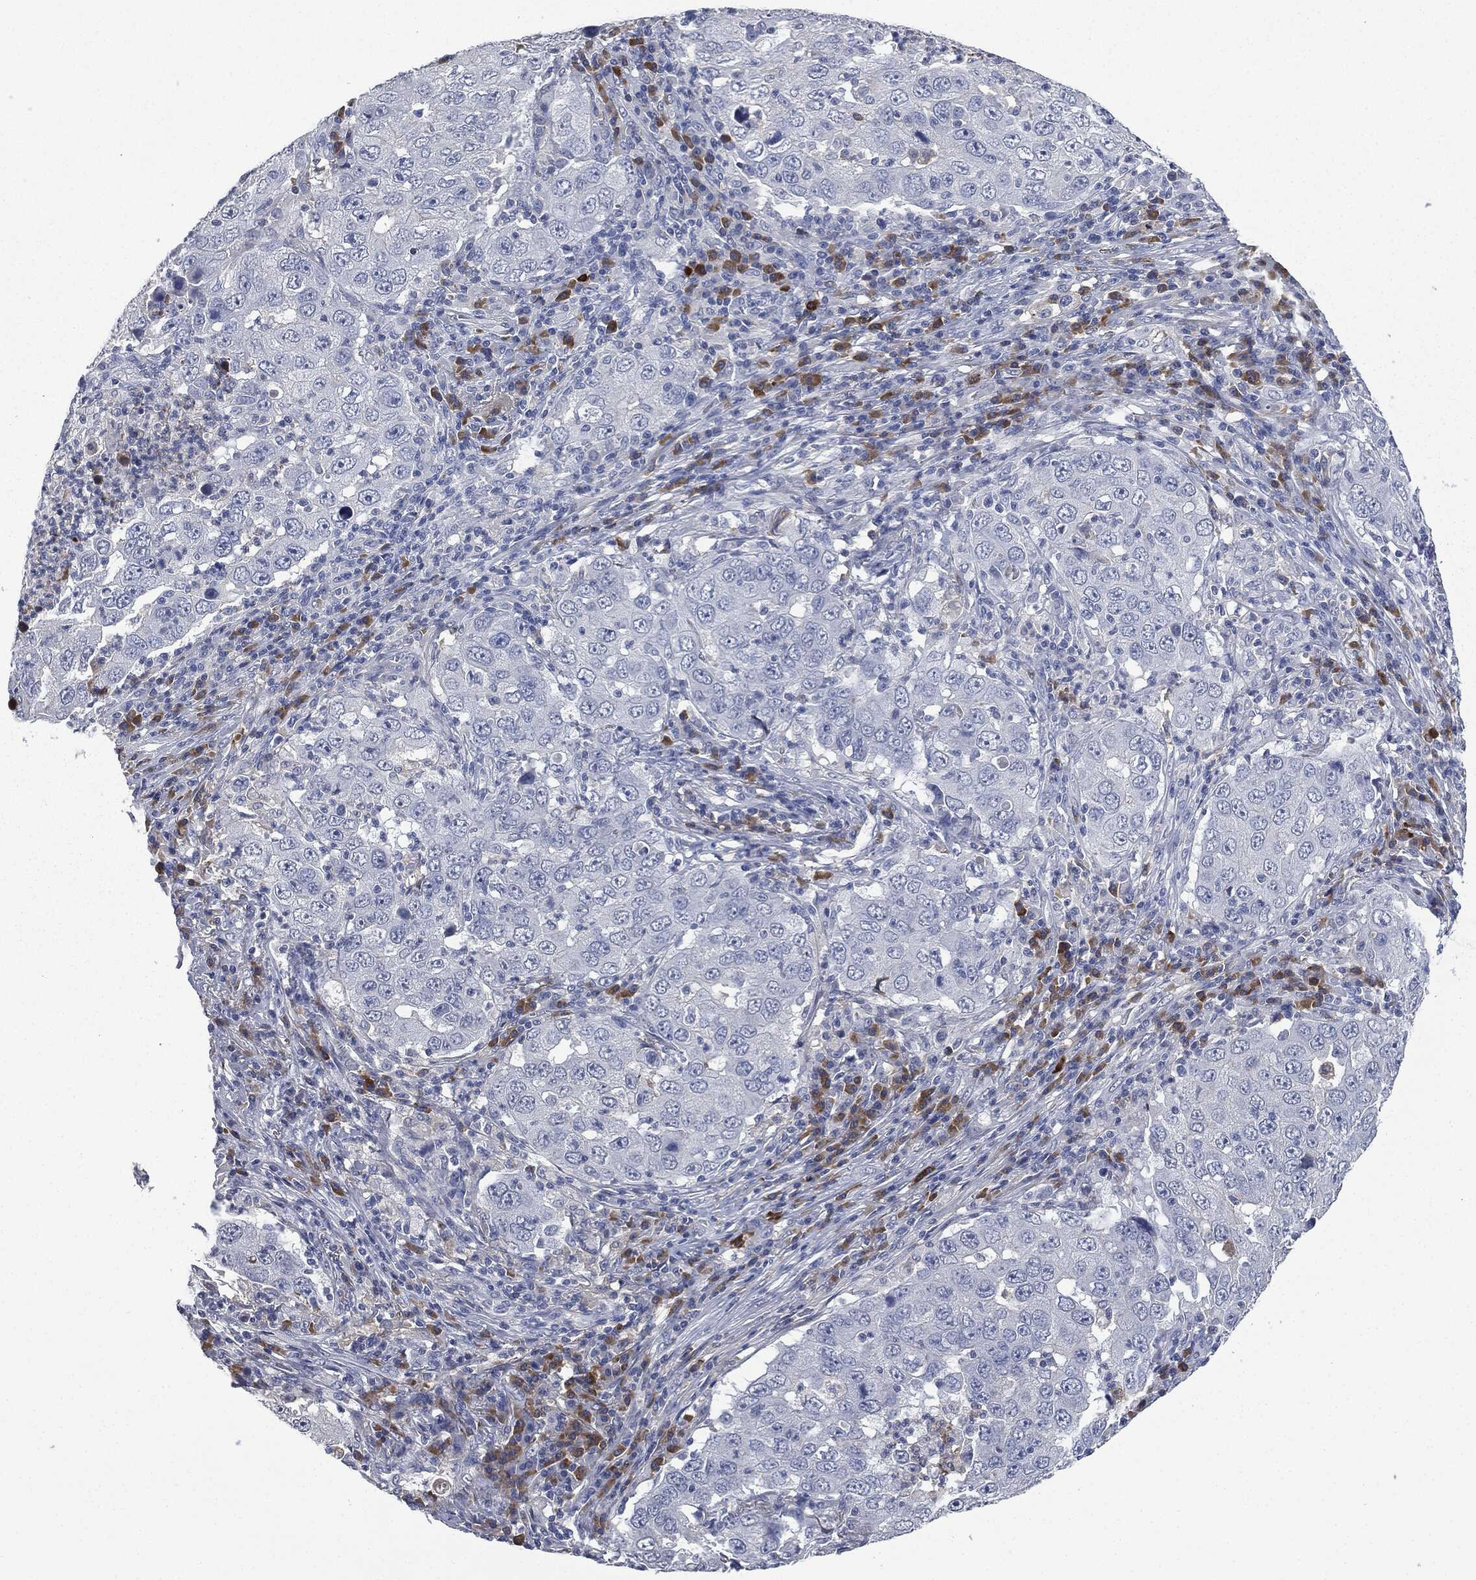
{"staining": {"intensity": "negative", "quantity": "none", "location": "none"}, "tissue": "lung cancer", "cell_type": "Tumor cells", "image_type": "cancer", "snomed": [{"axis": "morphology", "description": "Adenocarcinoma, NOS"}, {"axis": "topography", "description": "Lung"}], "caption": "Immunohistochemical staining of lung cancer demonstrates no significant expression in tumor cells.", "gene": "SIGLEC7", "patient": {"sex": "male", "age": 73}}